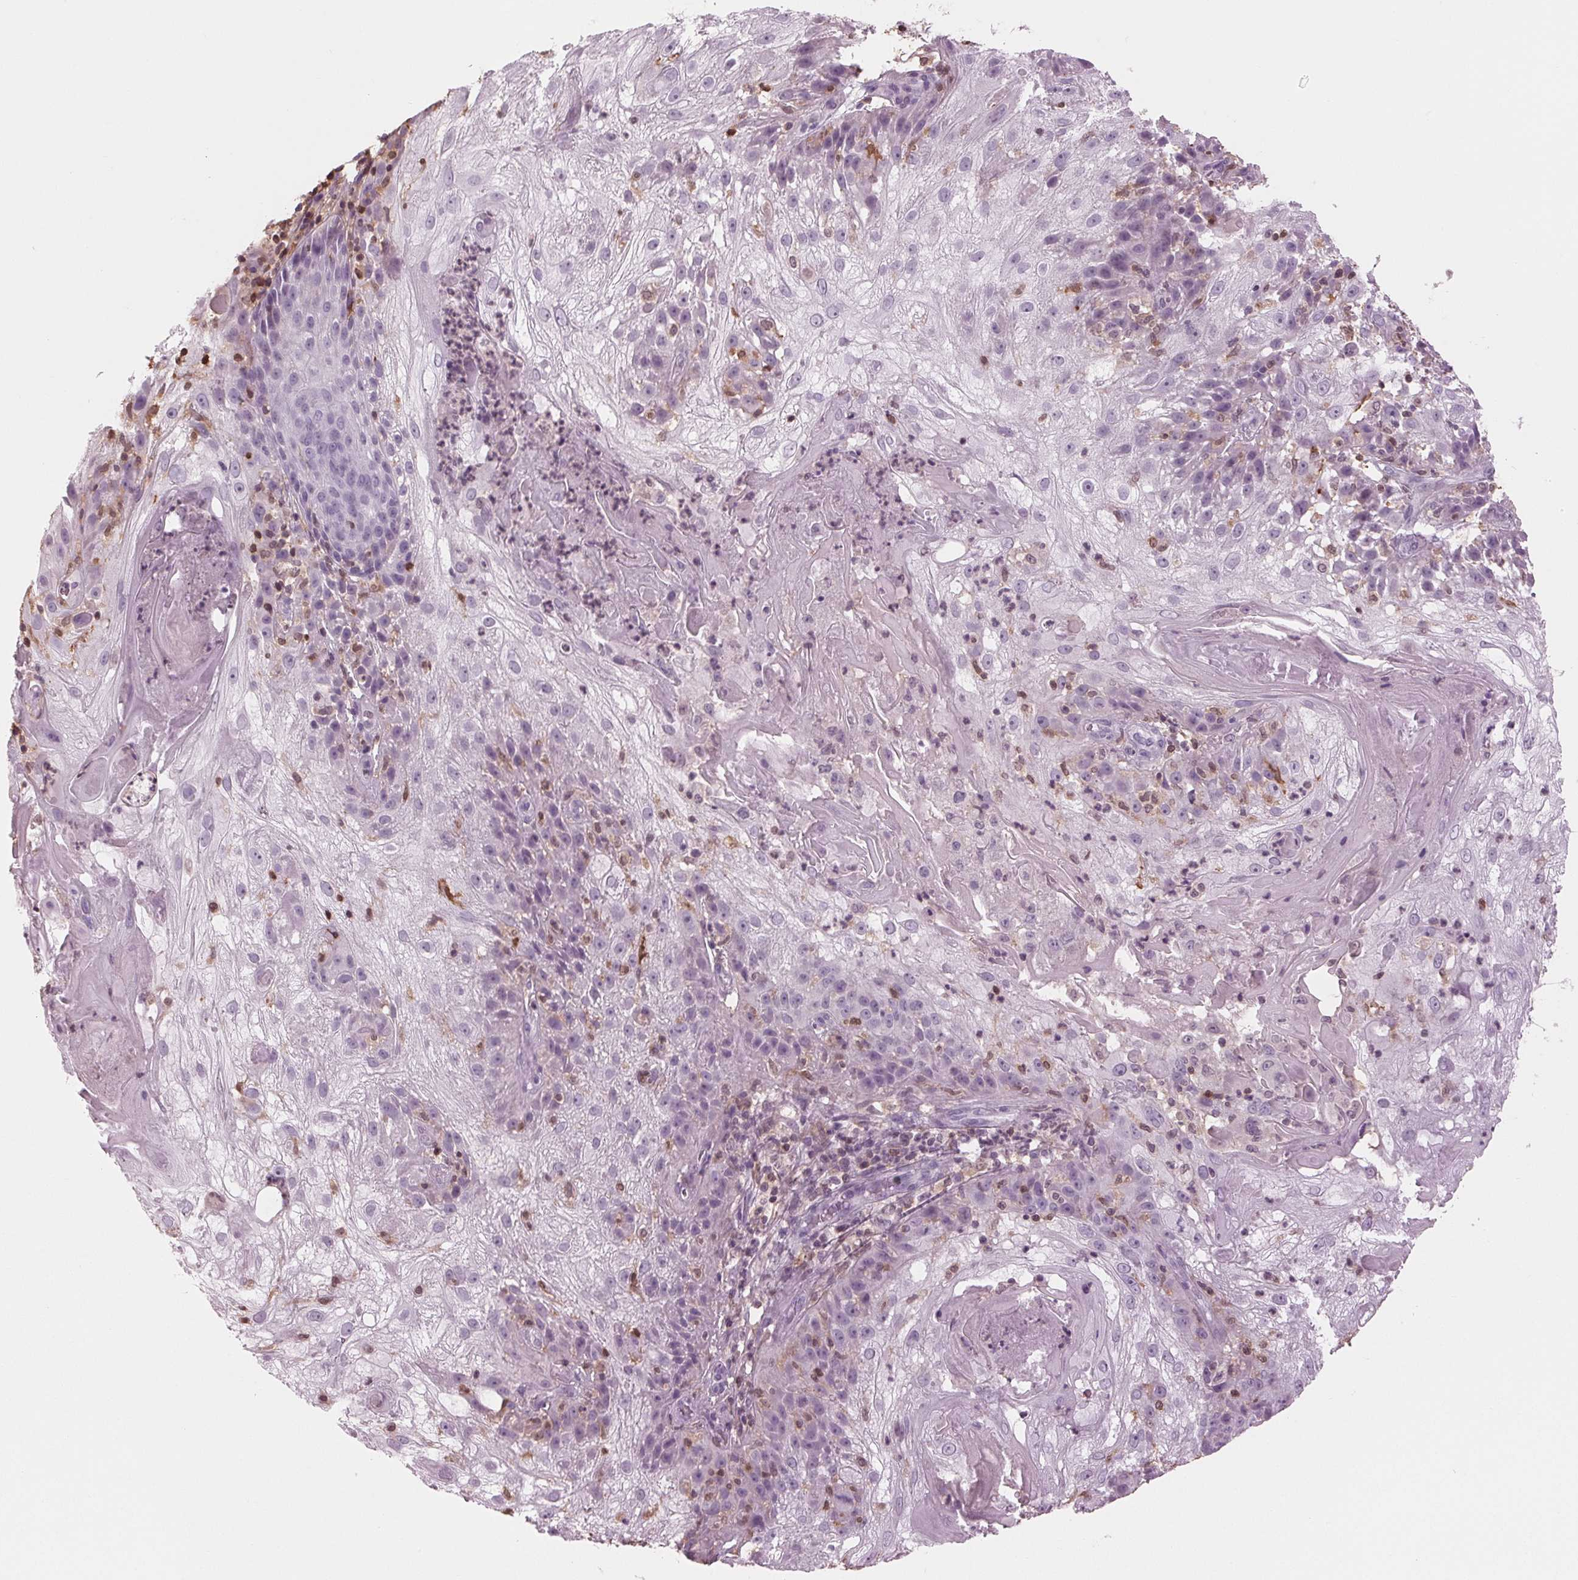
{"staining": {"intensity": "negative", "quantity": "none", "location": "none"}, "tissue": "skin cancer", "cell_type": "Tumor cells", "image_type": "cancer", "snomed": [{"axis": "morphology", "description": "Normal tissue, NOS"}, {"axis": "morphology", "description": "Squamous cell carcinoma, NOS"}, {"axis": "topography", "description": "Skin"}], "caption": "IHC image of human skin cancer stained for a protein (brown), which shows no staining in tumor cells.", "gene": "BTLA", "patient": {"sex": "female", "age": 83}}